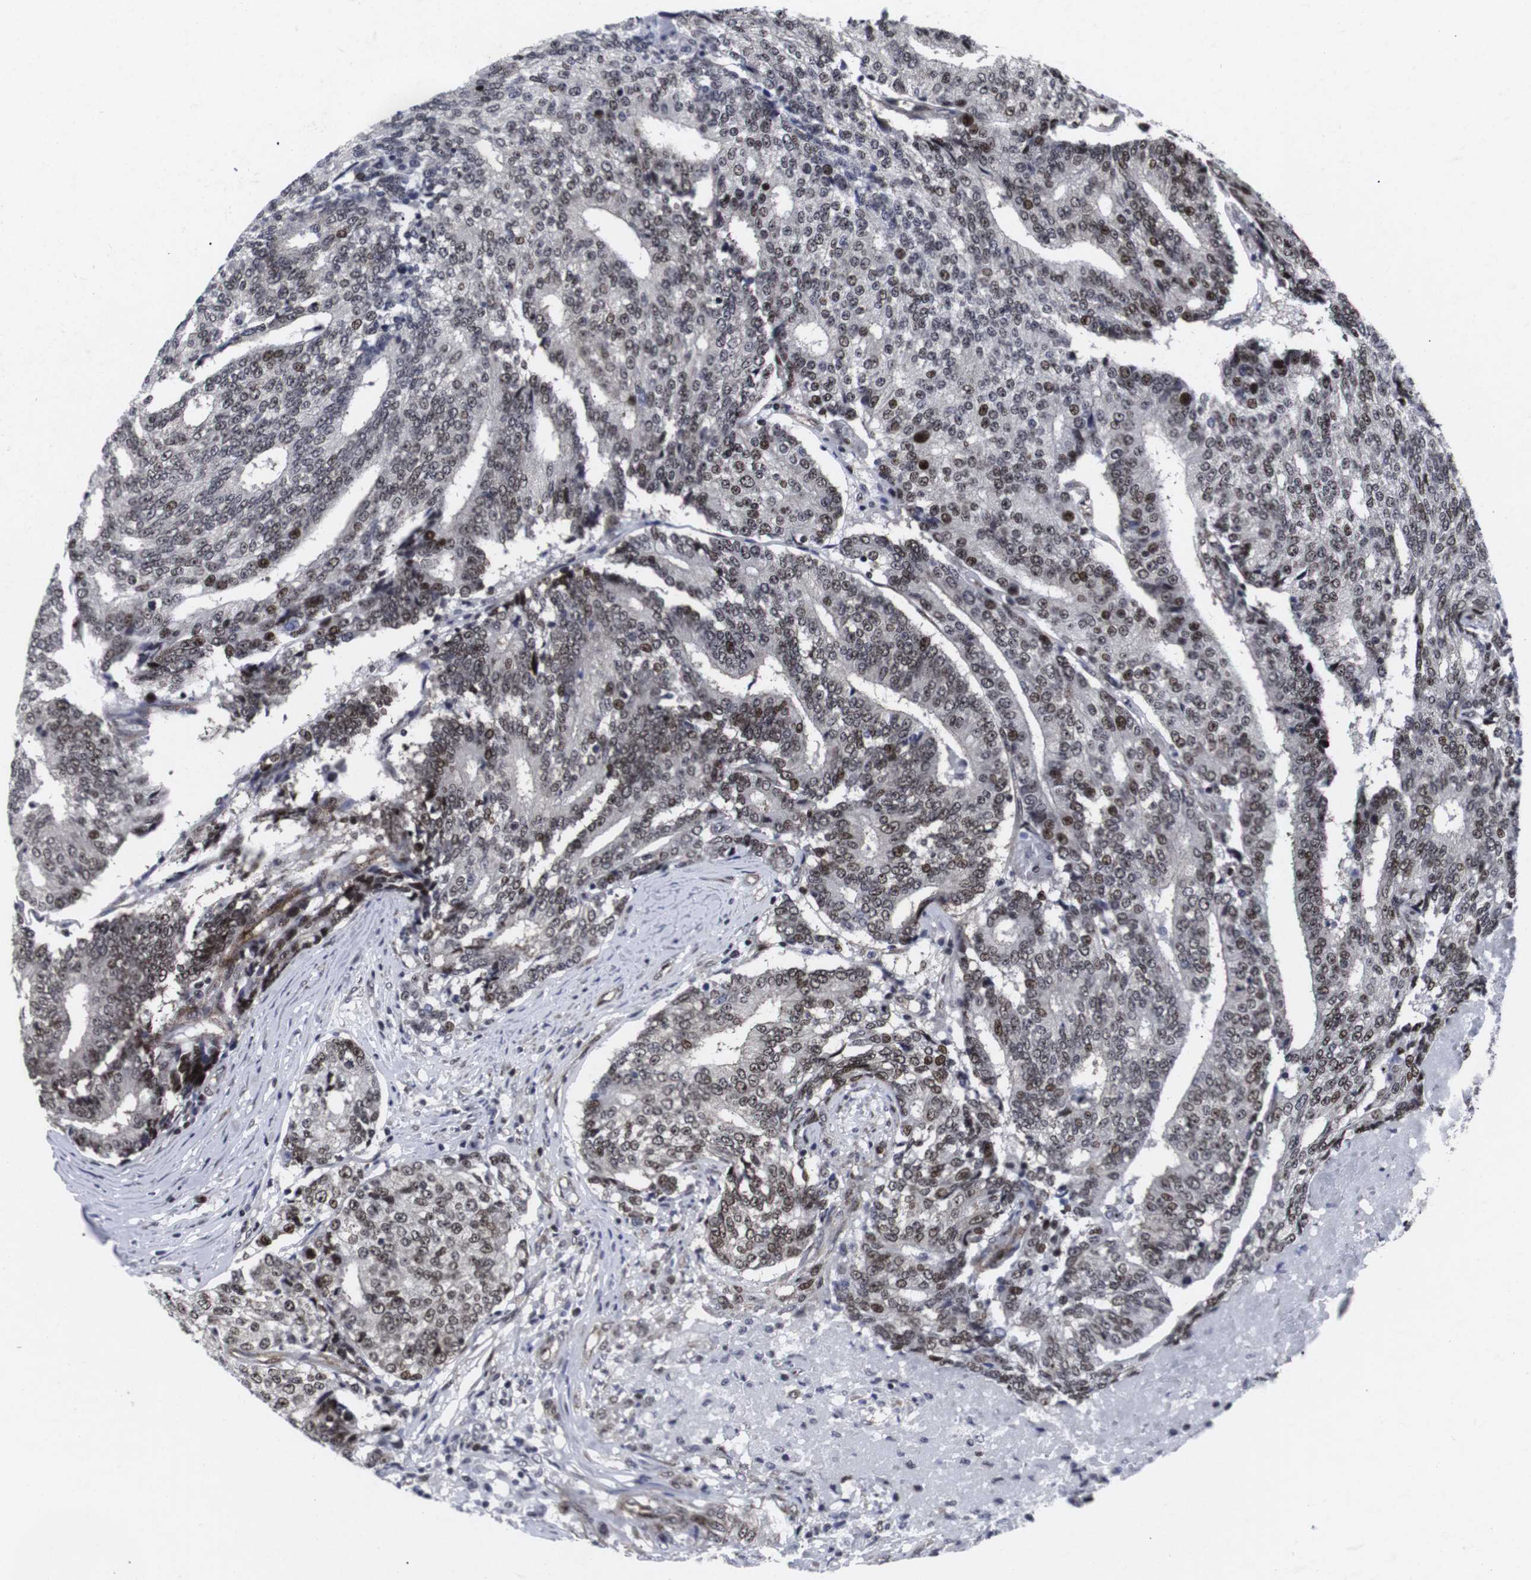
{"staining": {"intensity": "moderate", "quantity": ">75%", "location": "nuclear"}, "tissue": "prostate cancer", "cell_type": "Tumor cells", "image_type": "cancer", "snomed": [{"axis": "morphology", "description": "Normal tissue, NOS"}, {"axis": "morphology", "description": "Adenocarcinoma, High grade"}, {"axis": "topography", "description": "Prostate"}, {"axis": "topography", "description": "Seminal veicle"}], "caption": "Protein staining by IHC shows moderate nuclear staining in approximately >75% of tumor cells in prostate cancer. (IHC, brightfield microscopy, high magnification).", "gene": "MLH1", "patient": {"sex": "male", "age": 55}}